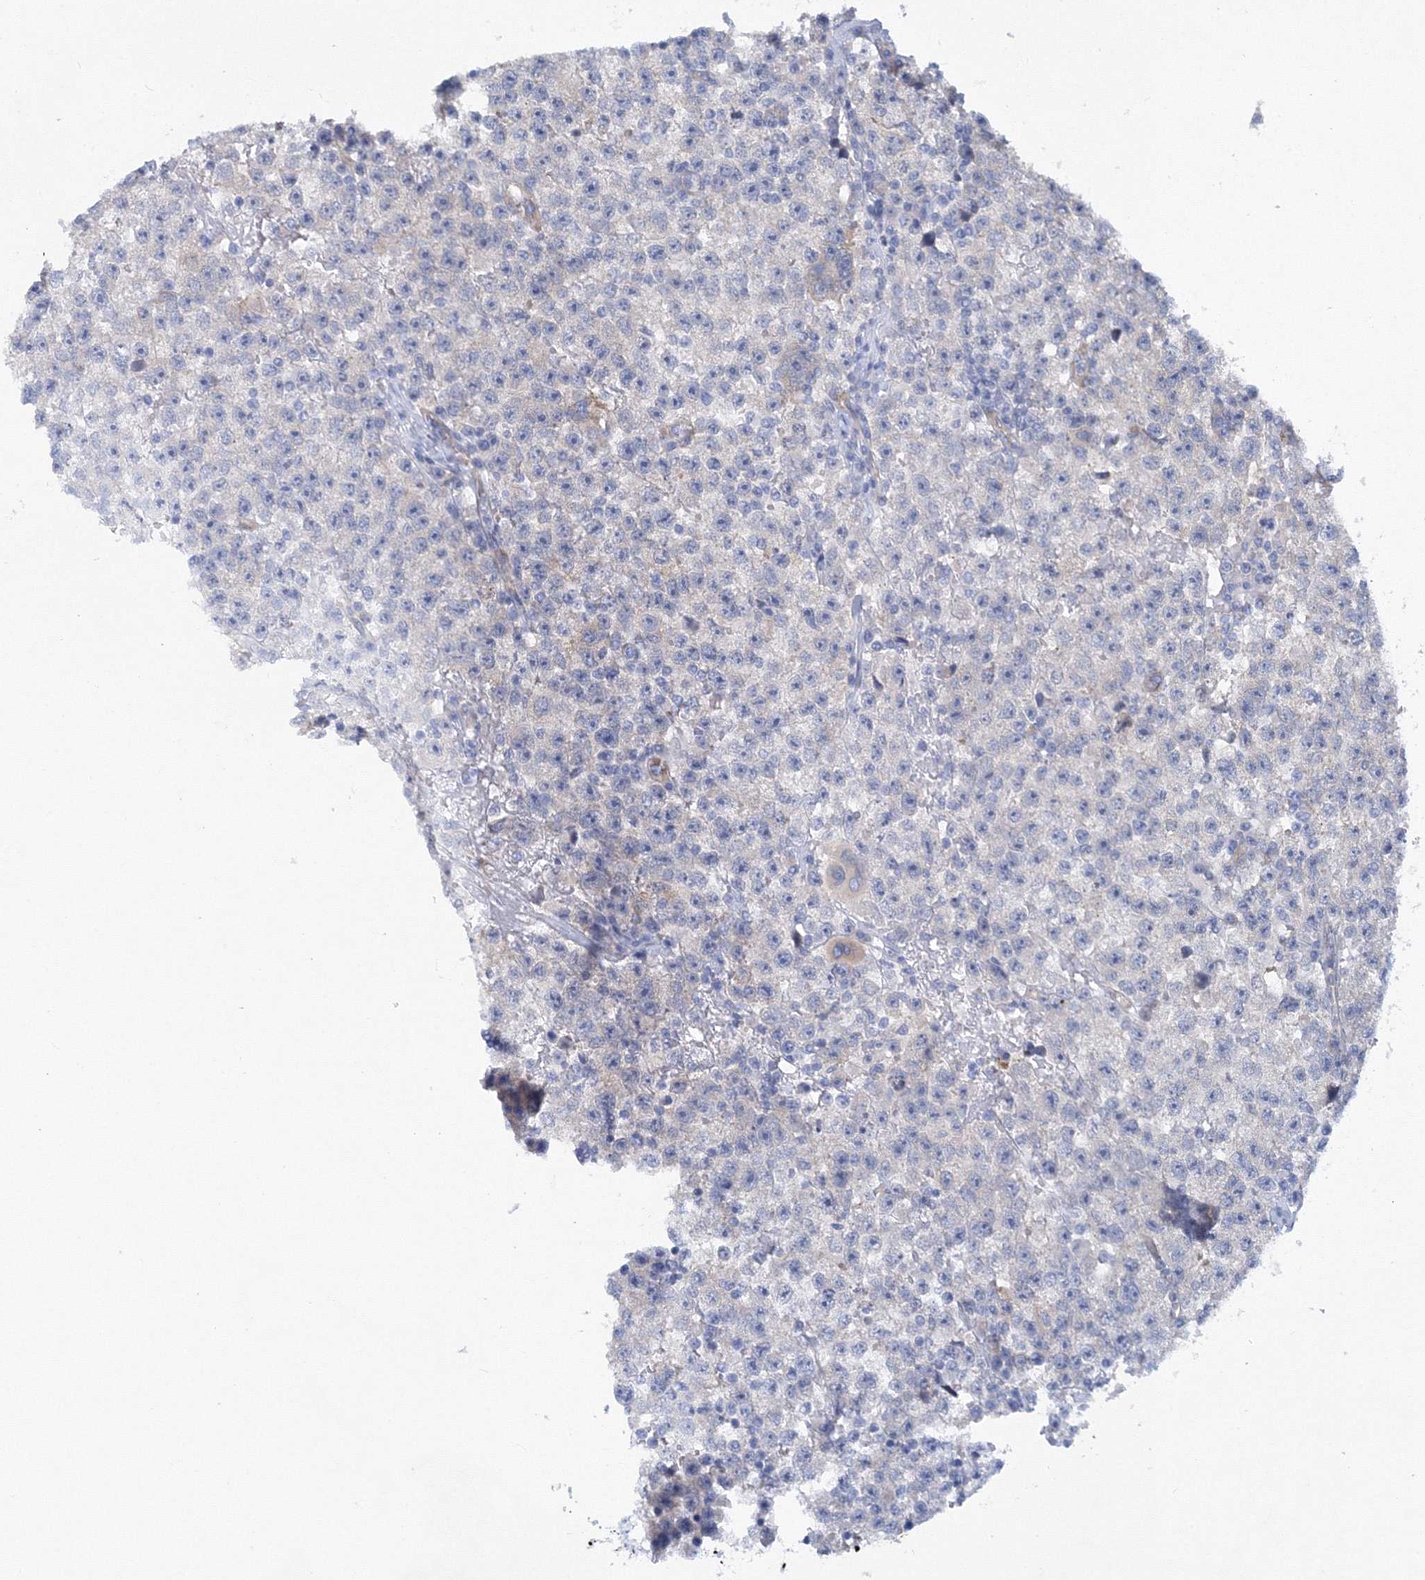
{"staining": {"intensity": "negative", "quantity": "none", "location": "none"}, "tissue": "testis cancer", "cell_type": "Tumor cells", "image_type": "cancer", "snomed": [{"axis": "morphology", "description": "Seminoma, NOS"}, {"axis": "topography", "description": "Testis"}], "caption": "Immunohistochemistry (IHC) photomicrograph of testis cancer stained for a protein (brown), which exhibits no positivity in tumor cells. Nuclei are stained in blue.", "gene": "TANC1", "patient": {"sex": "male", "age": 22}}